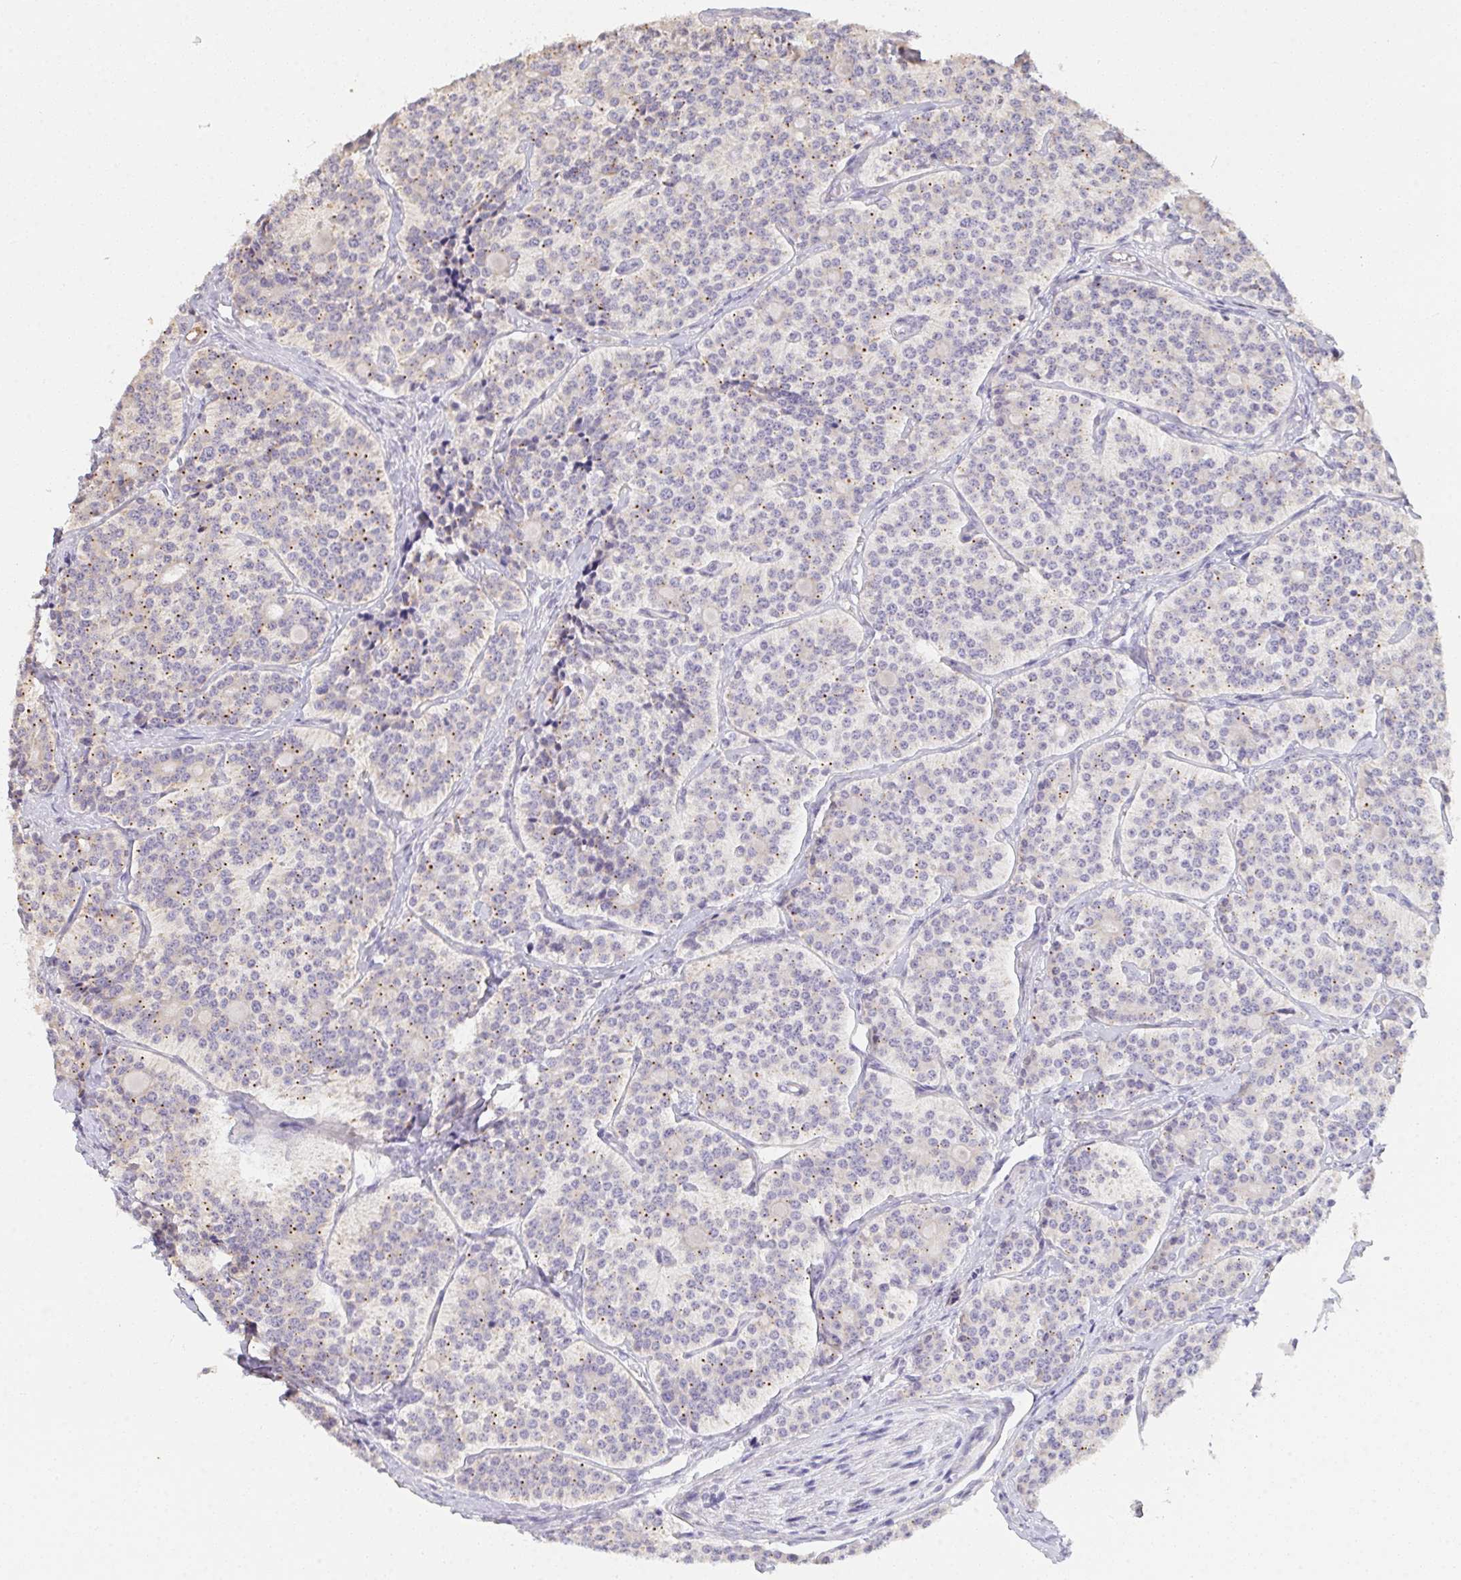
{"staining": {"intensity": "weak", "quantity": "<25%", "location": "cytoplasmic/membranous"}, "tissue": "carcinoid", "cell_type": "Tumor cells", "image_type": "cancer", "snomed": [{"axis": "morphology", "description": "Carcinoid, malignant, NOS"}, {"axis": "topography", "description": "Small intestine"}], "caption": "Immunohistochemistry (IHC) photomicrograph of neoplastic tissue: human carcinoid (malignant) stained with DAB (3,3'-diaminobenzidine) shows no significant protein staining in tumor cells. The staining was performed using DAB to visualize the protein expression in brown, while the nuclei were stained in blue with hematoxylin (Magnification: 20x).", "gene": "TMEM219", "patient": {"sex": "male", "age": 63}}